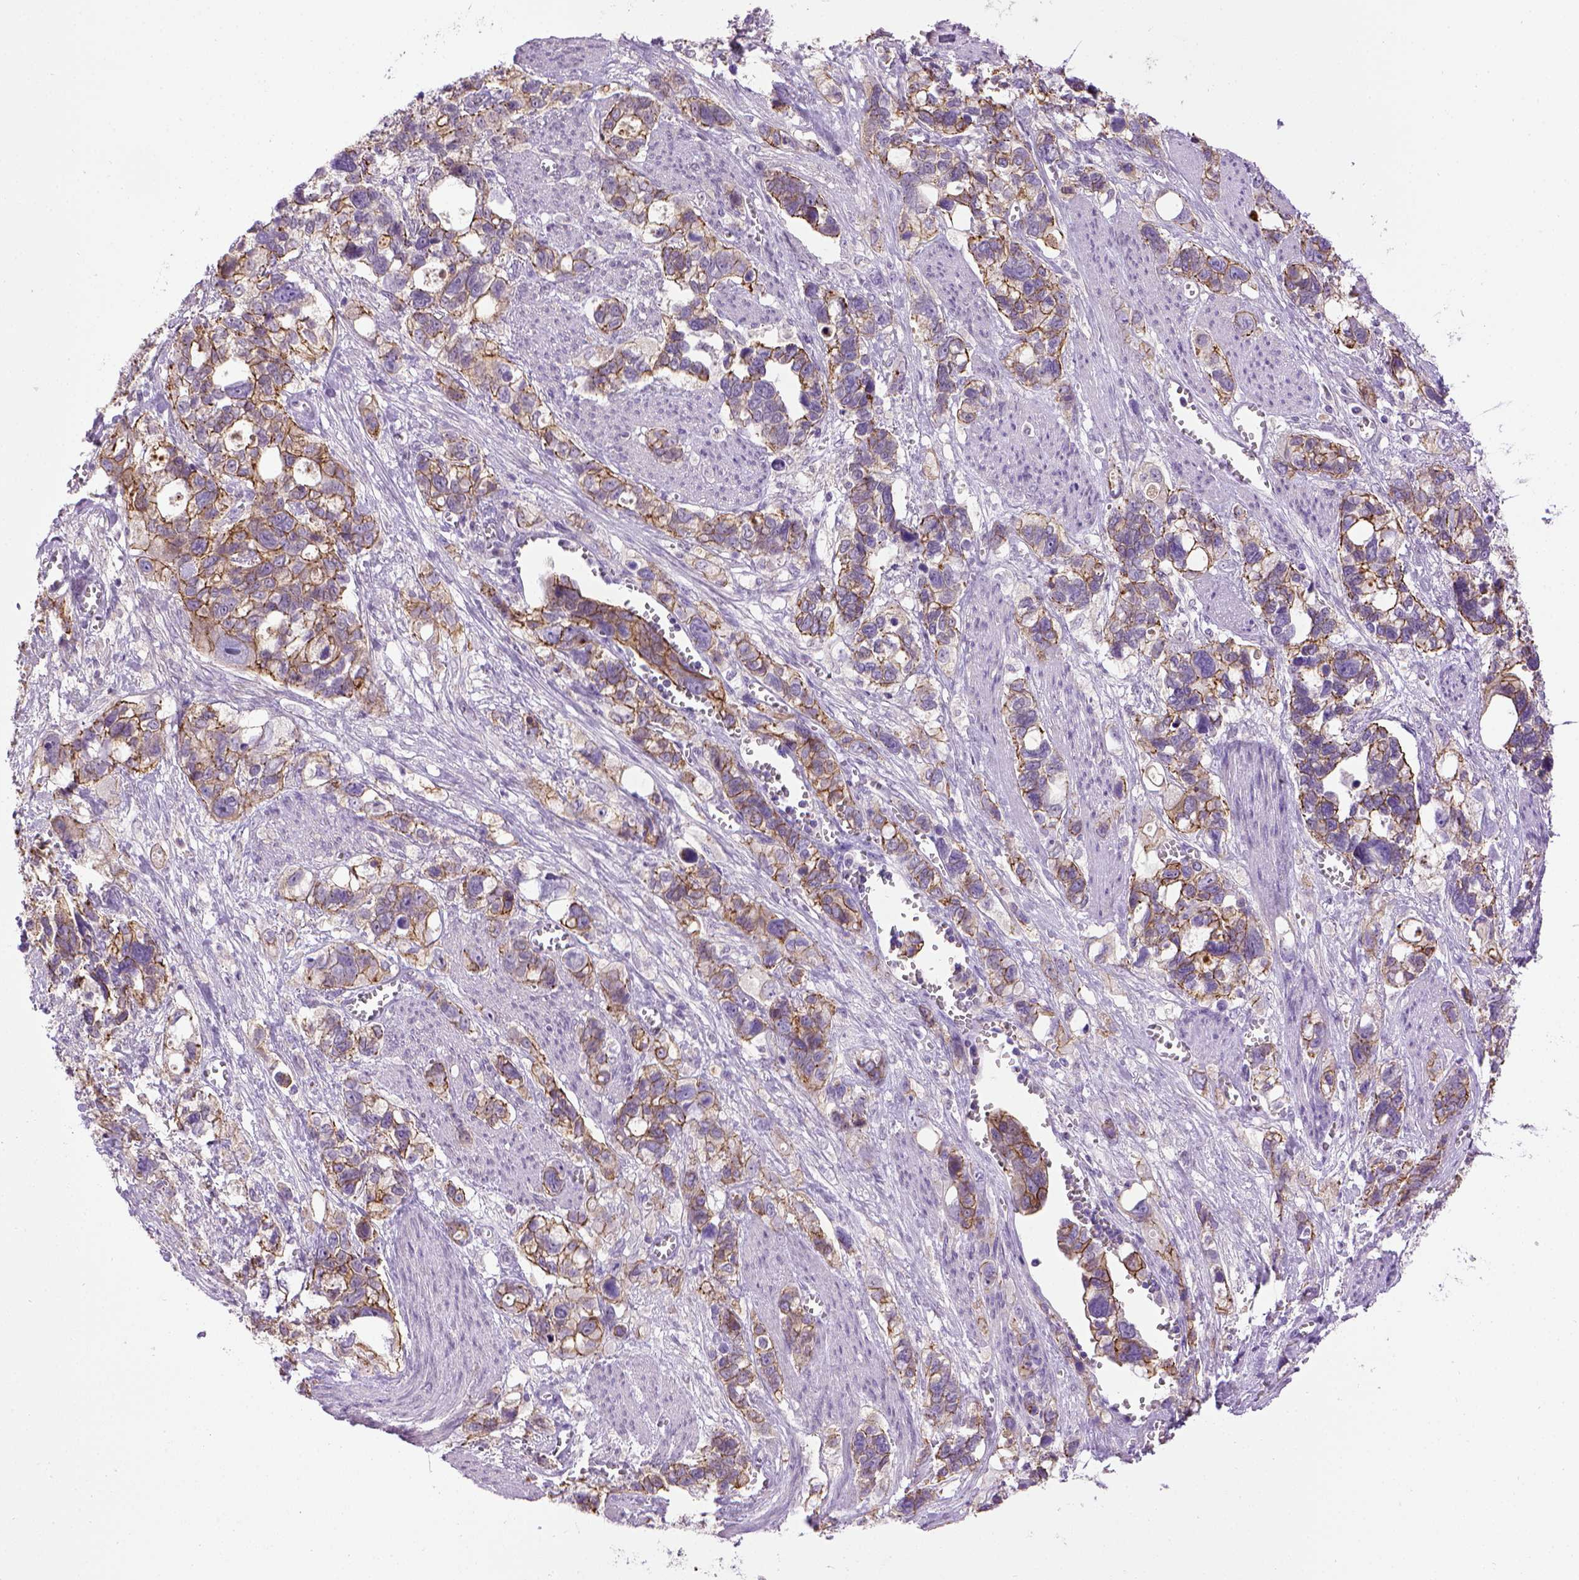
{"staining": {"intensity": "strong", "quantity": ">75%", "location": "cytoplasmic/membranous"}, "tissue": "stomach cancer", "cell_type": "Tumor cells", "image_type": "cancer", "snomed": [{"axis": "morphology", "description": "Adenocarcinoma, NOS"}, {"axis": "topography", "description": "Stomach, upper"}], "caption": "Immunohistochemistry (DAB) staining of human adenocarcinoma (stomach) shows strong cytoplasmic/membranous protein expression in about >75% of tumor cells. The staining was performed using DAB (3,3'-diaminobenzidine), with brown indicating positive protein expression. Nuclei are stained blue with hematoxylin.", "gene": "CDH1", "patient": {"sex": "female", "age": 81}}